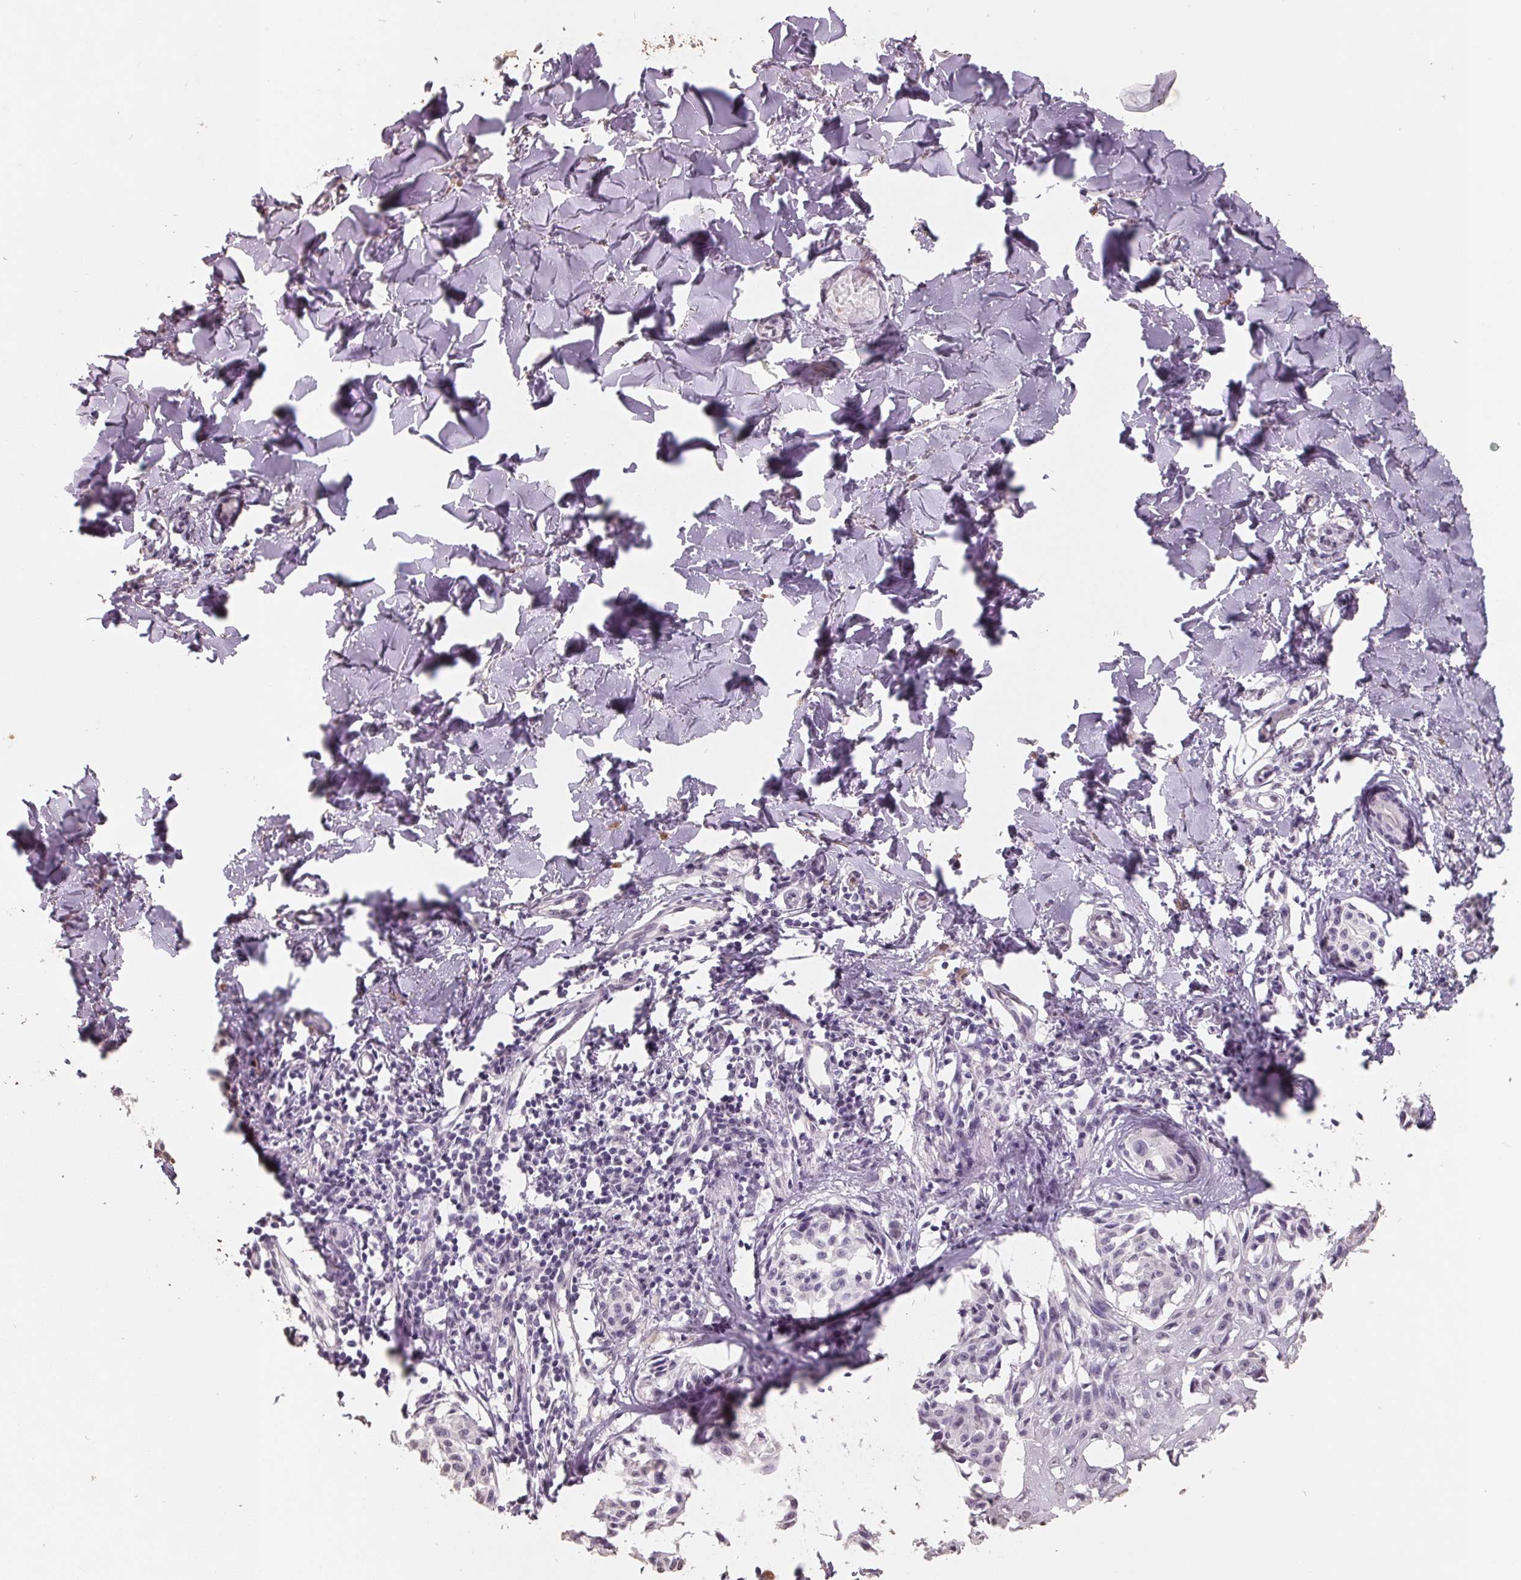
{"staining": {"intensity": "negative", "quantity": "none", "location": "none"}, "tissue": "melanoma", "cell_type": "Tumor cells", "image_type": "cancer", "snomed": [{"axis": "morphology", "description": "Malignant melanoma, NOS"}, {"axis": "topography", "description": "Skin"}], "caption": "Melanoma was stained to show a protein in brown. There is no significant staining in tumor cells.", "gene": "FTCD", "patient": {"sex": "male", "age": 51}}